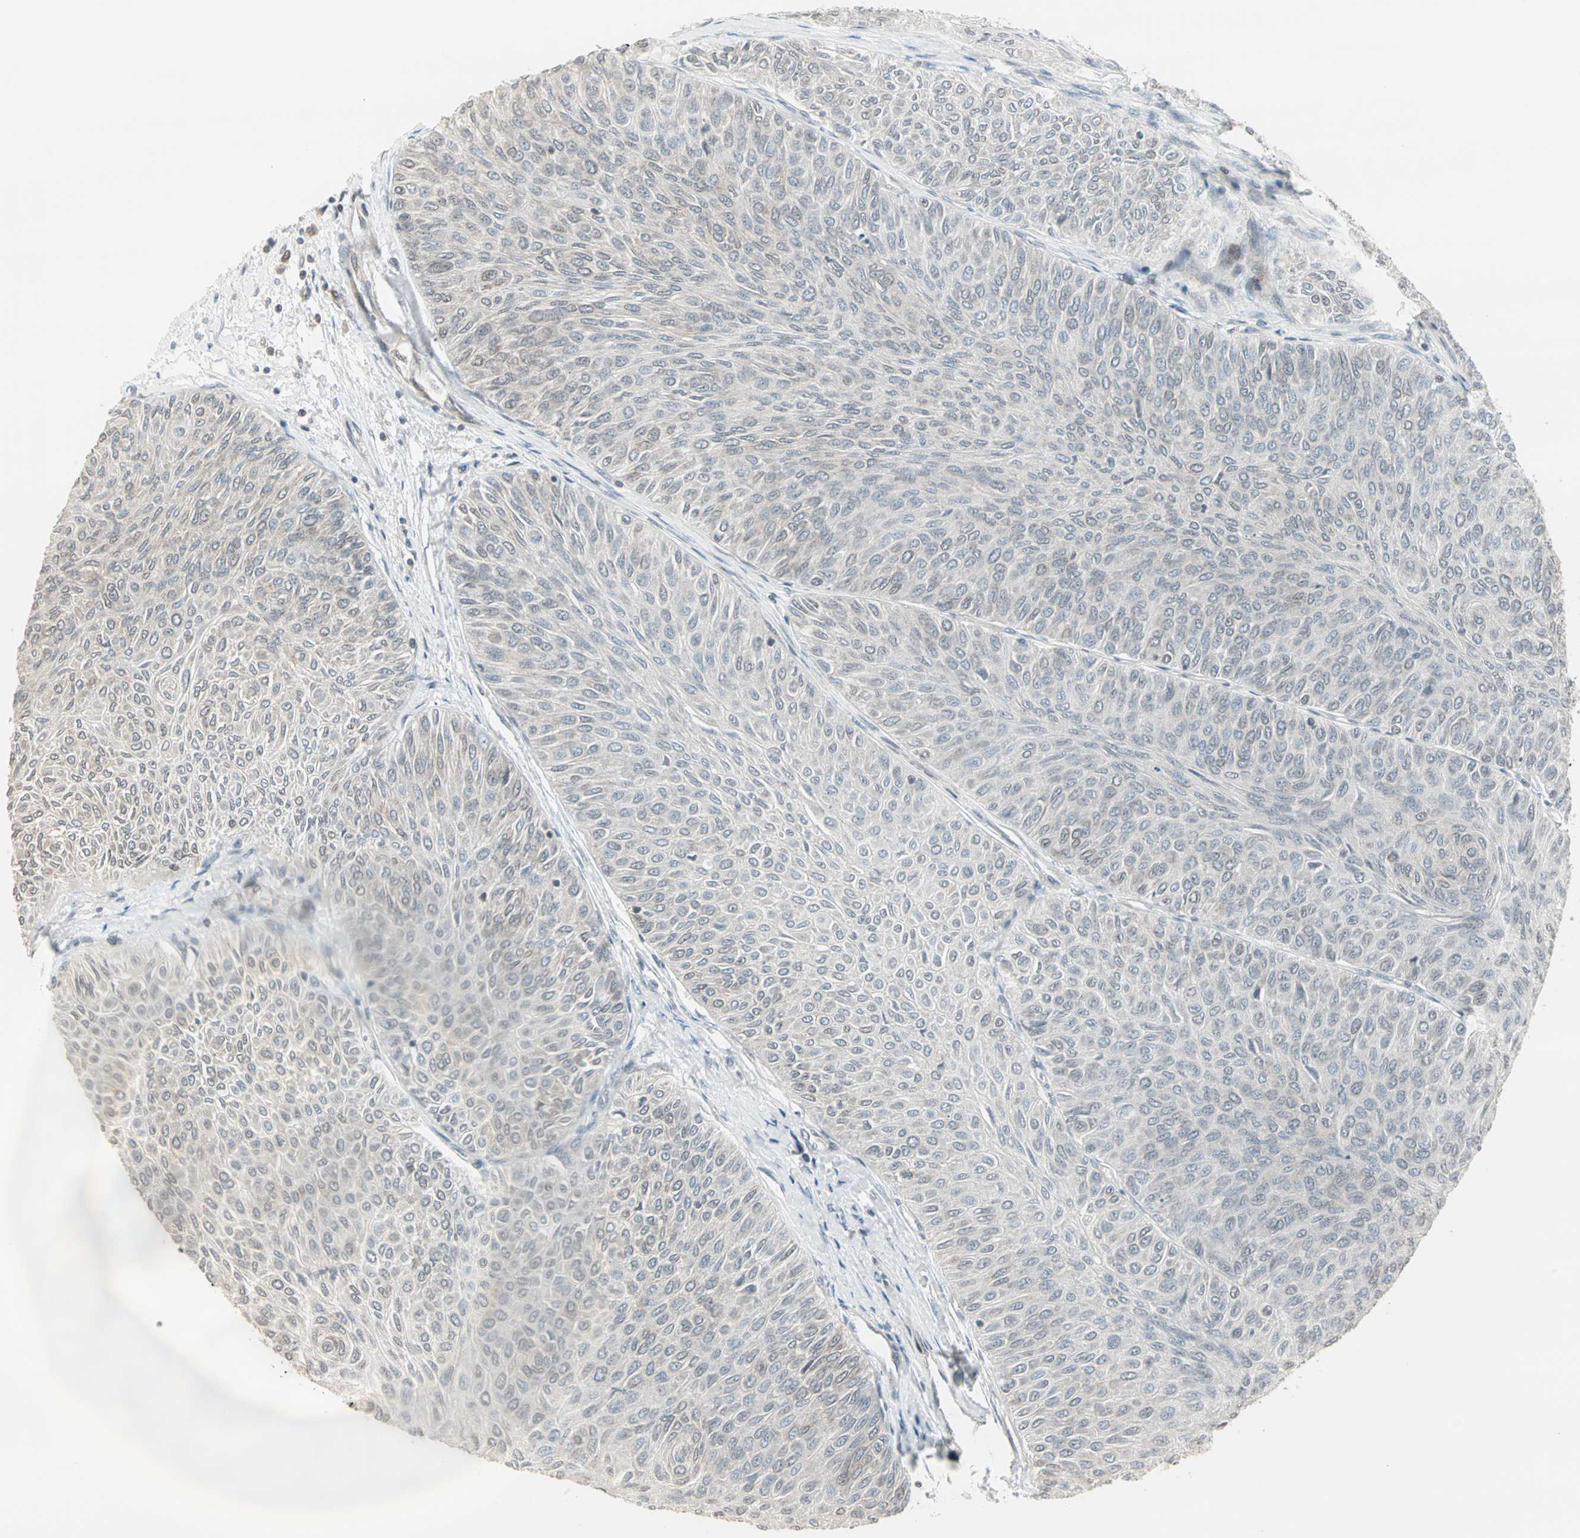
{"staining": {"intensity": "weak", "quantity": "<25%", "location": "cytoplasmic/membranous,nuclear"}, "tissue": "urothelial cancer", "cell_type": "Tumor cells", "image_type": "cancer", "snomed": [{"axis": "morphology", "description": "Urothelial carcinoma, Low grade"}, {"axis": "topography", "description": "Urinary bladder"}], "caption": "Tumor cells are negative for protein expression in human urothelial carcinoma (low-grade). (DAB IHC visualized using brightfield microscopy, high magnification).", "gene": "CBLC", "patient": {"sex": "male", "age": 78}}